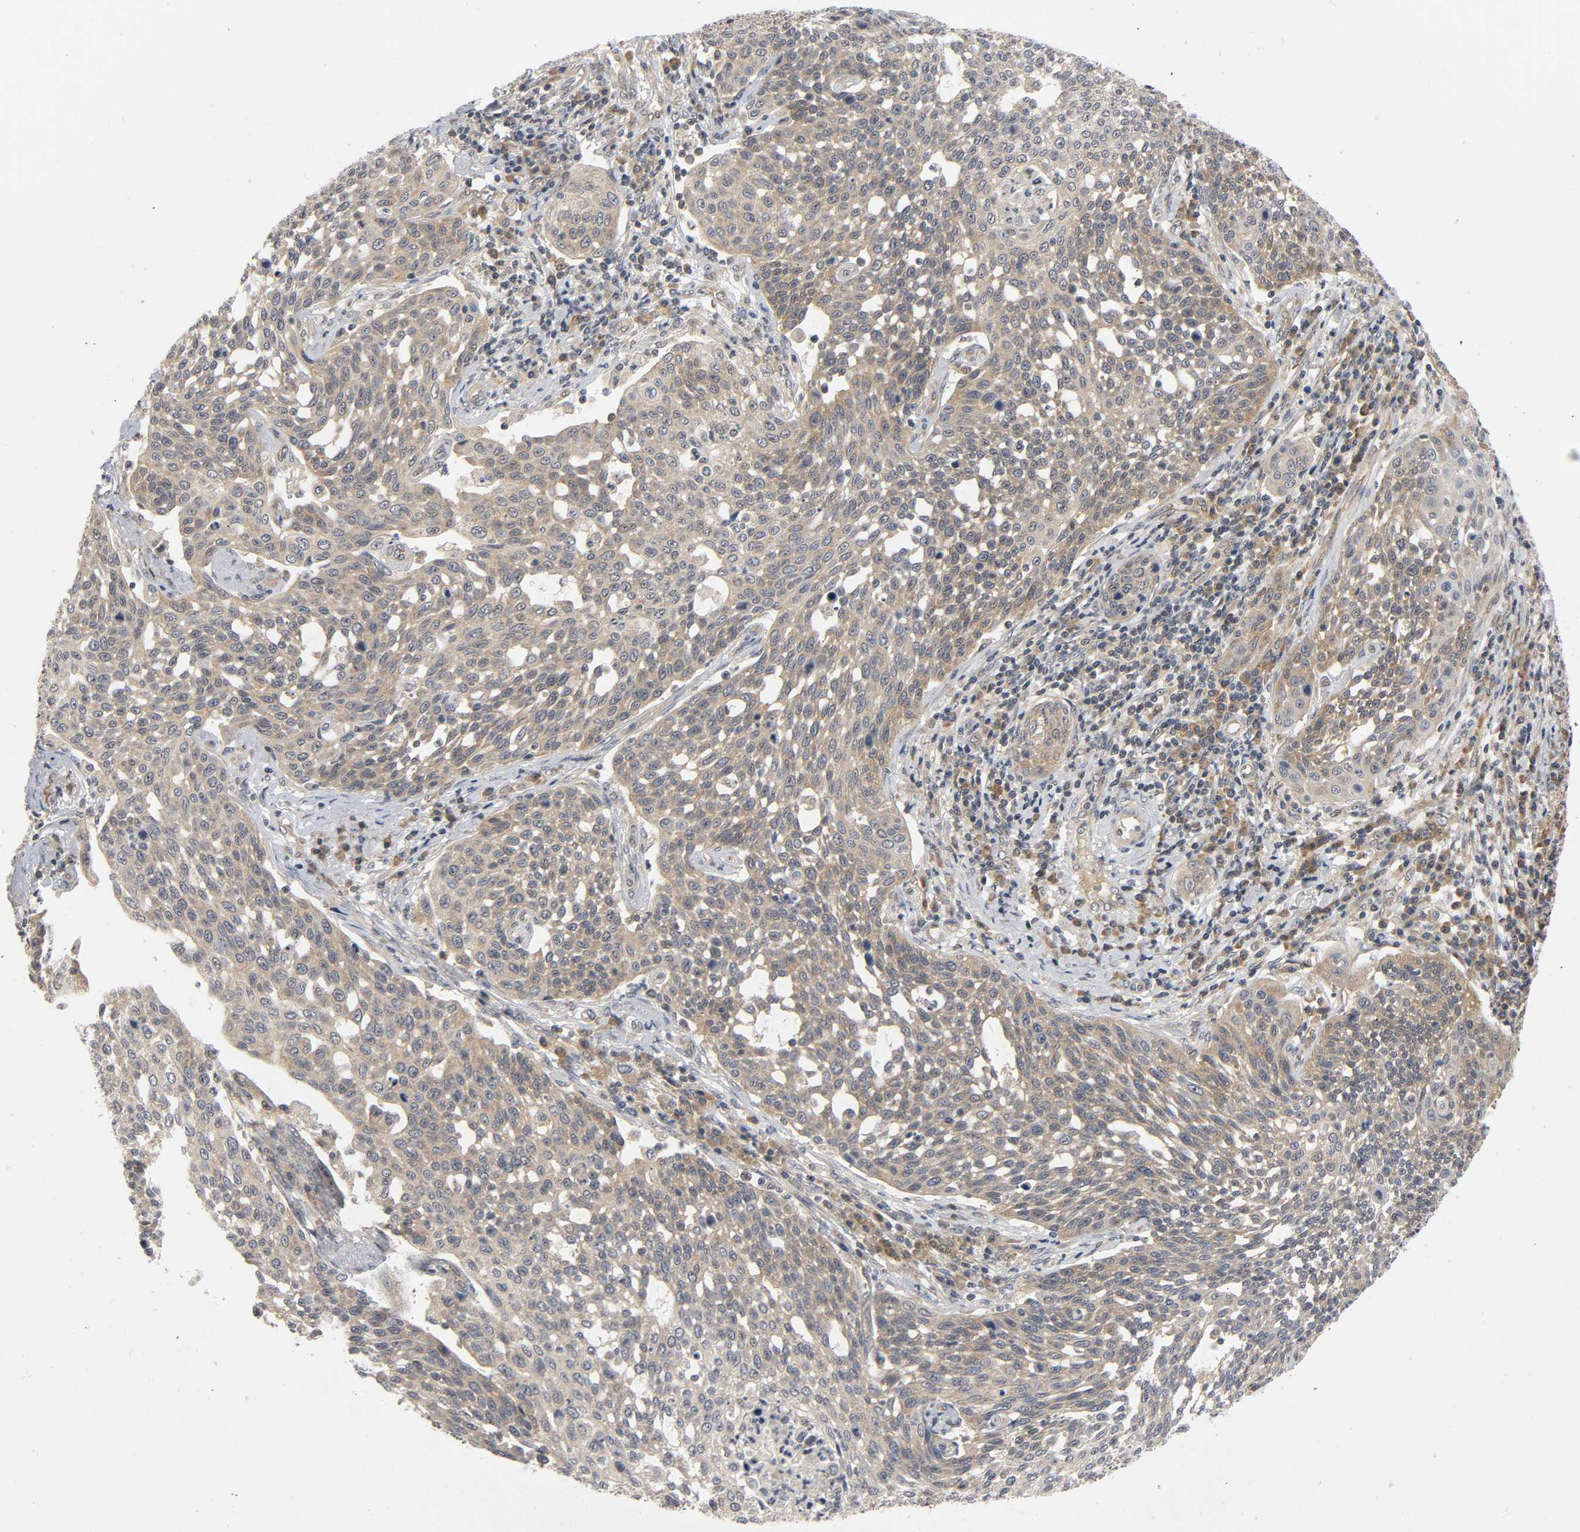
{"staining": {"intensity": "weak", "quantity": ">75%", "location": "cytoplasmic/membranous"}, "tissue": "cervical cancer", "cell_type": "Tumor cells", "image_type": "cancer", "snomed": [{"axis": "morphology", "description": "Squamous cell carcinoma, NOS"}, {"axis": "topography", "description": "Cervix"}], "caption": "Protein expression analysis of cervical squamous cell carcinoma demonstrates weak cytoplasmic/membranous positivity in approximately >75% of tumor cells.", "gene": "MAPK8", "patient": {"sex": "female", "age": 34}}